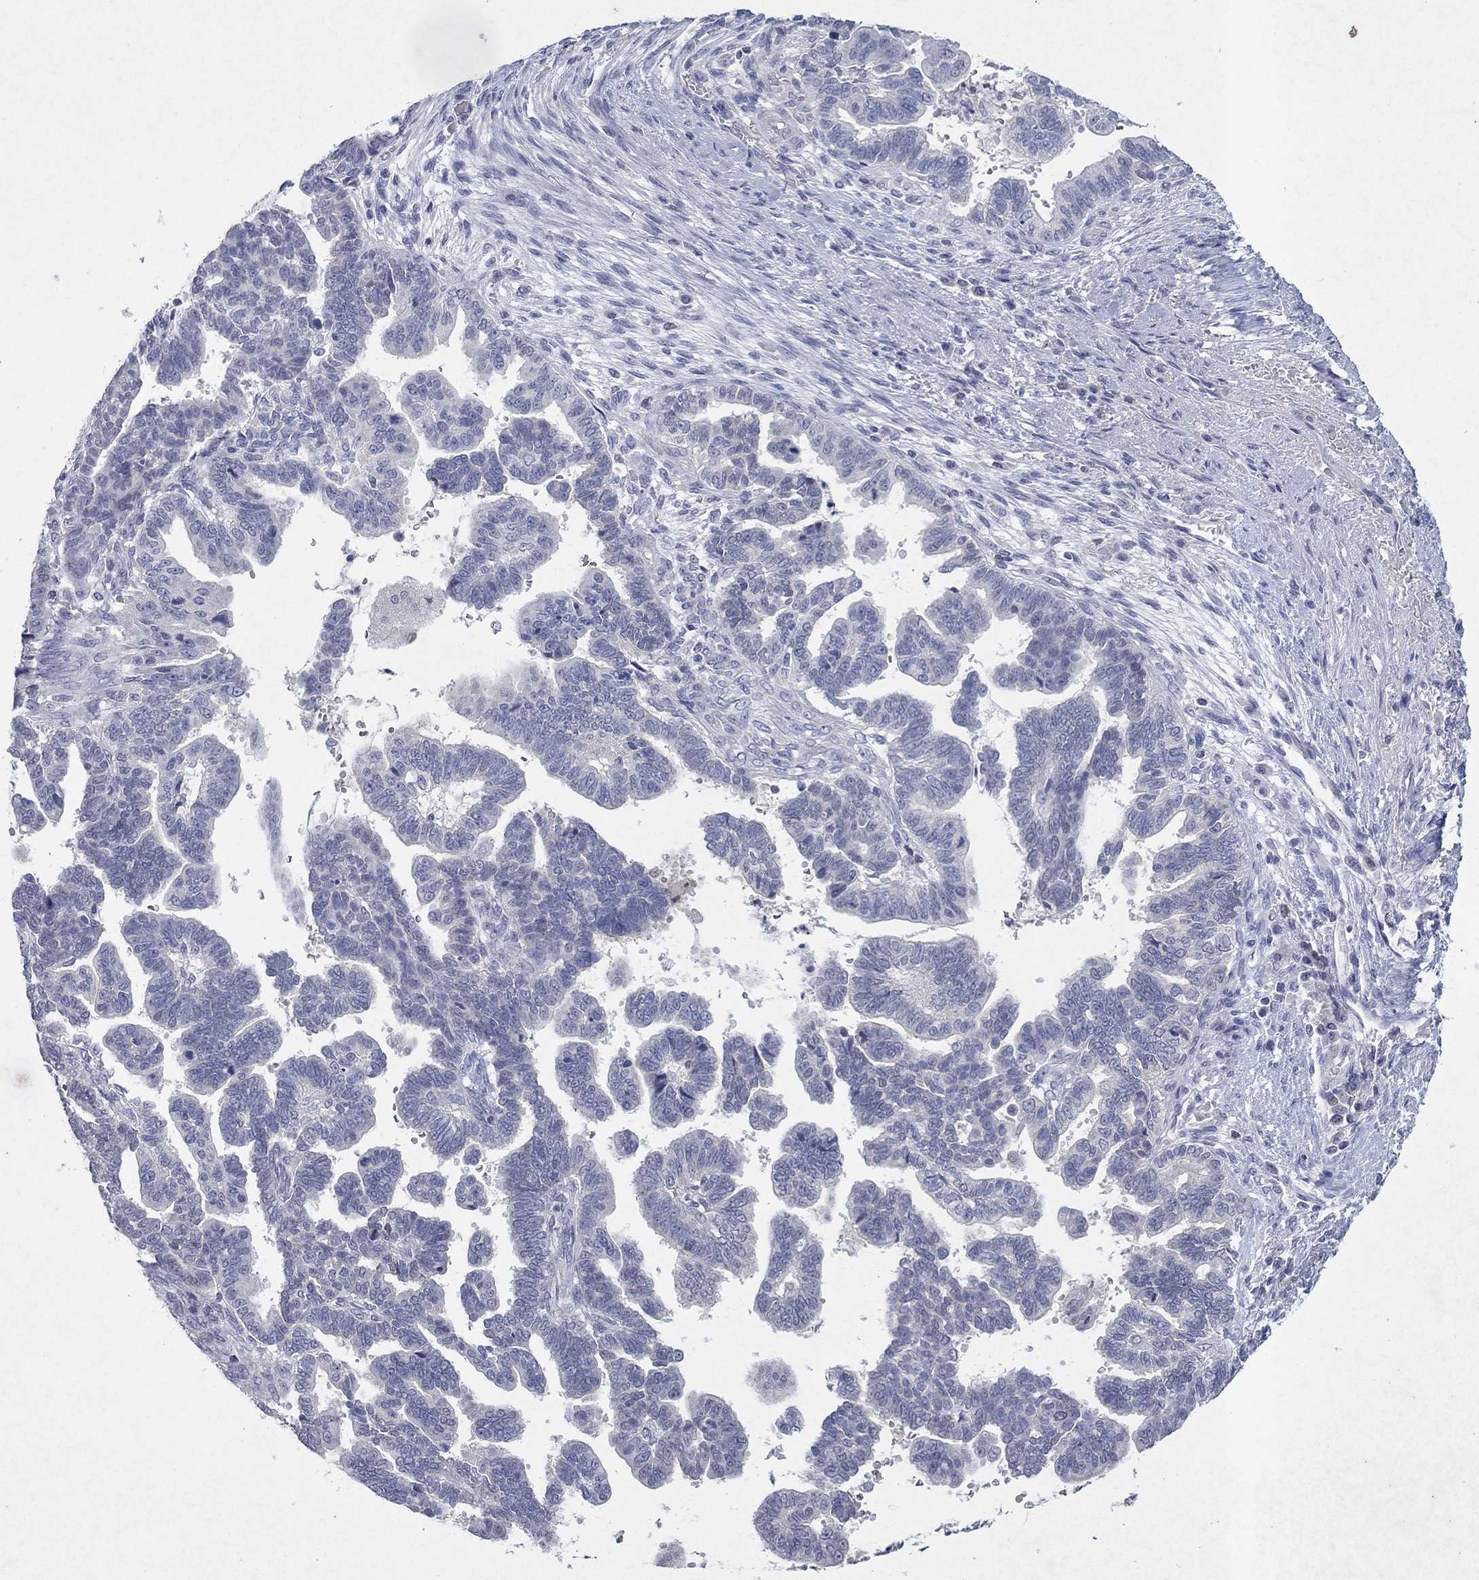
{"staining": {"intensity": "negative", "quantity": "none", "location": "none"}, "tissue": "stomach cancer", "cell_type": "Tumor cells", "image_type": "cancer", "snomed": [{"axis": "morphology", "description": "Adenocarcinoma, NOS"}, {"axis": "topography", "description": "Stomach"}], "caption": "A high-resolution image shows IHC staining of stomach cancer, which demonstrates no significant positivity in tumor cells.", "gene": "KRT40", "patient": {"sex": "male", "age": 83}}